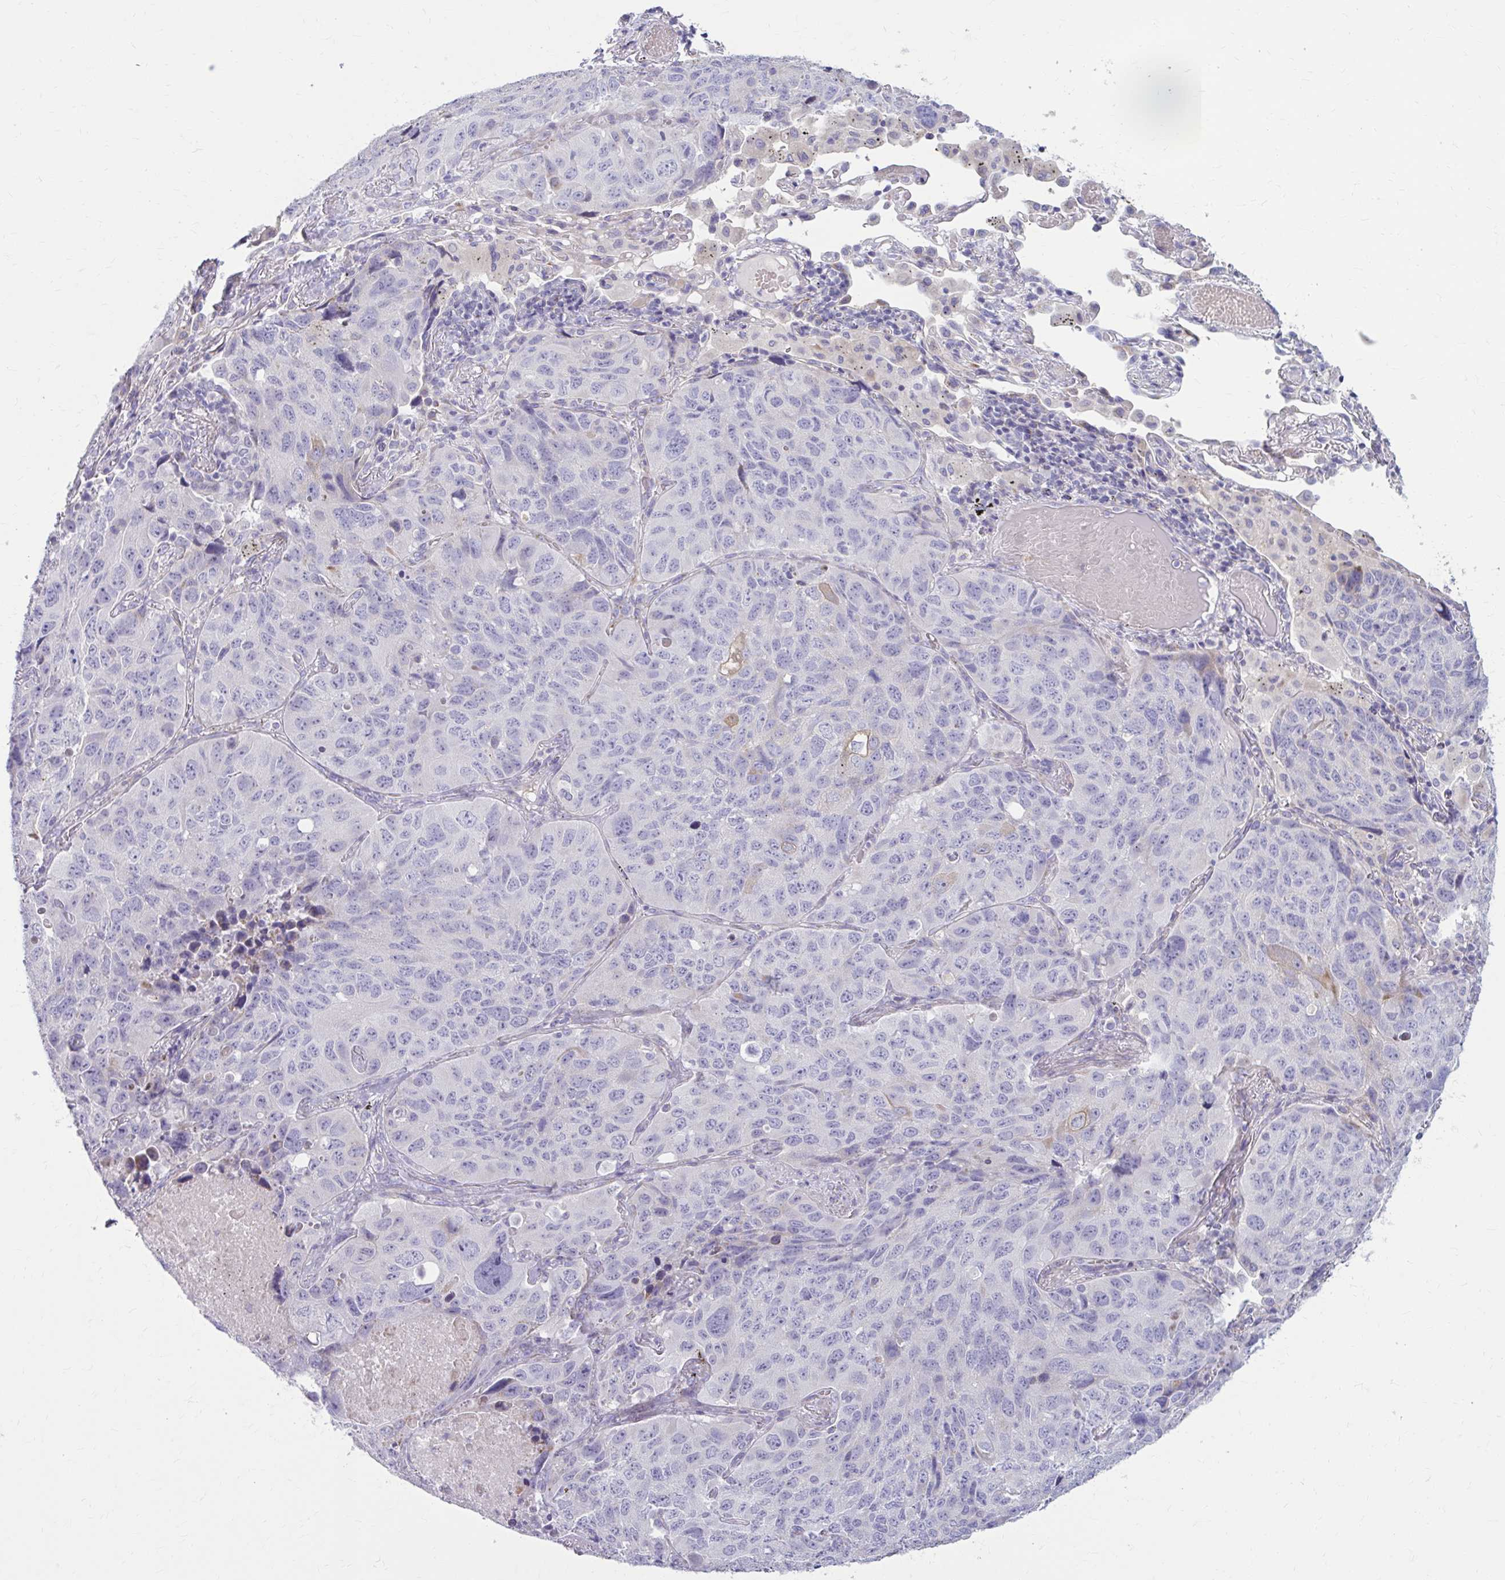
{"staining": {"intensity": "negative", "quantity": "none", "location": "none"}, "tissue": "lung cancer", "cell_type": "Tumor cells", "image_type": "cancer", "snomed": [{"axis": "morphology", "description": "Squamous cell carcinoma, NOS"}, {"axis": "topography", "description": "Lung"}], "caption": "Immunohistochemistry (IHC) photomicrograph of squamous cell carcinoma (lung) stained for a protein (brown), which displays no staining in tumor cells.", "gene": "MSMO1", "patient": {"sex": "male", "age": 60}}